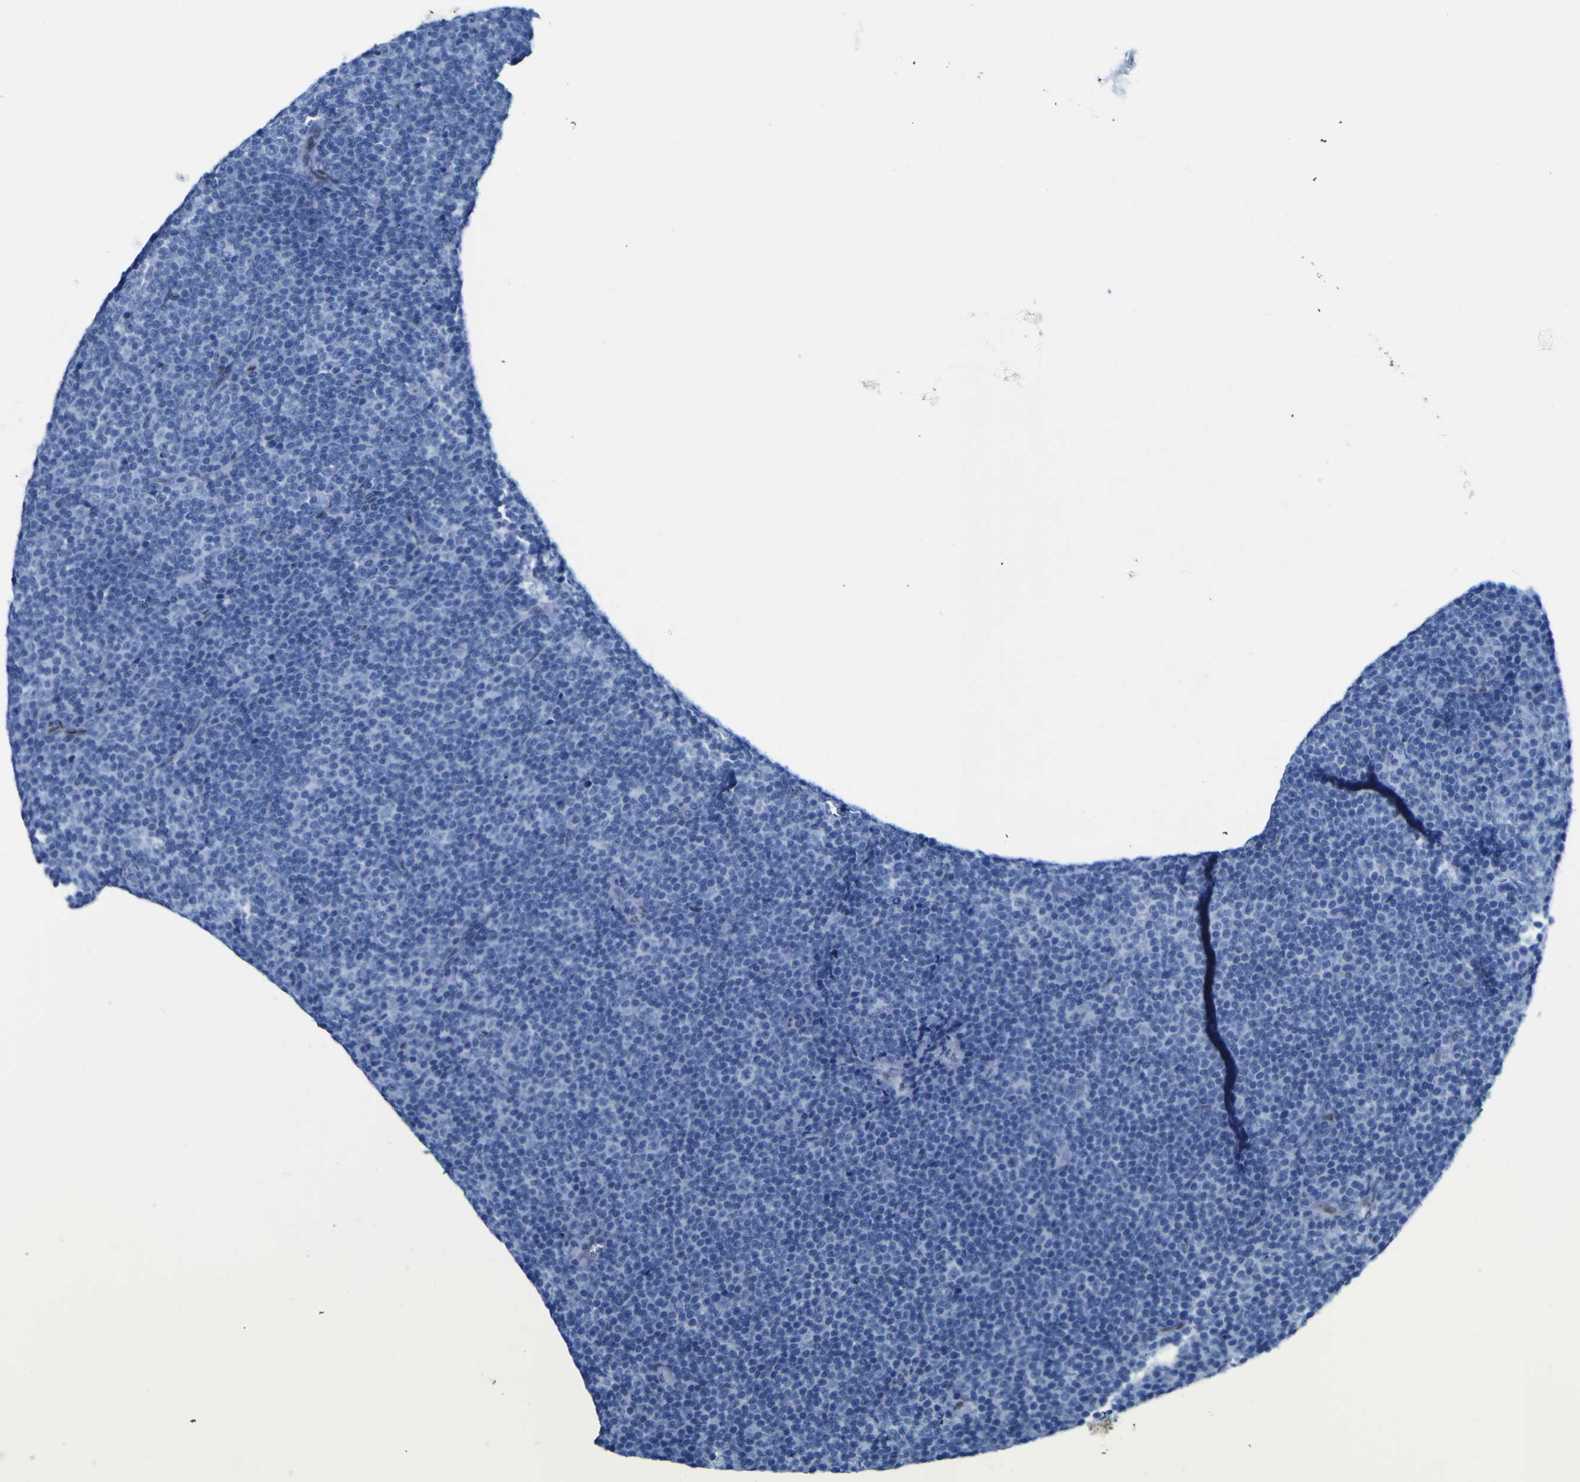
{"staining": {"intensity": "negative", "quantity": "none", "location": "none"}, "tissue": "lymphoma", "cell_type": "Tumor cells", "image_type": "cancer", "snomed": [{"axis": "morphology", "description": "Malignant lymphoma, non-Hodgkin's type, Low grade"}, {"axis": "topography", "description": "Lymph node"}], "caption": "This micrograph is of low-grade malignant lymphoma, non-Hodgkin's type stained with immunohistochemistry (IHC) to label a protein in brown with the nuclei are counter-stained blue. There is no positivity in tumor cells.", "gene": "DACH1", "patient": {"sex": "female", "age": 67}}